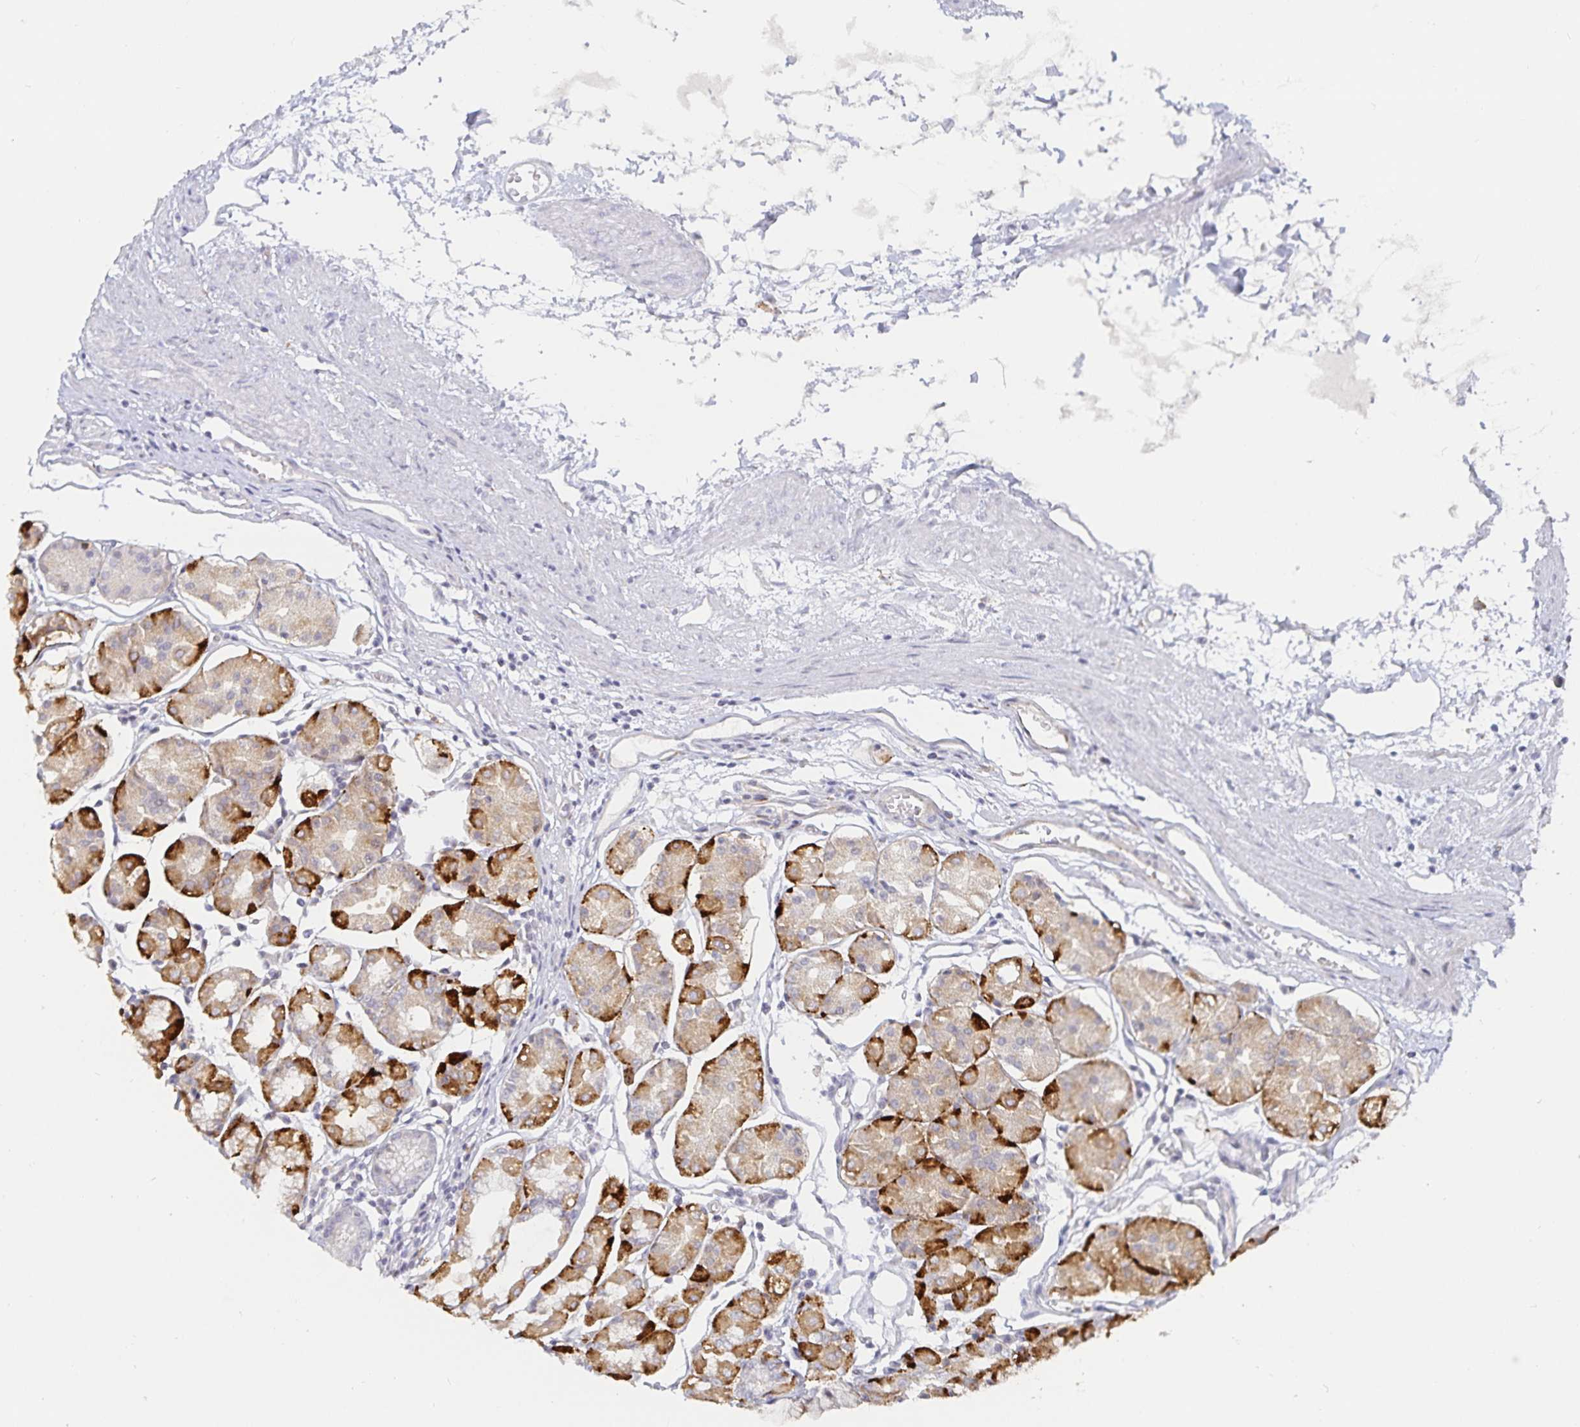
{"staining": {"intensity": "strong", "quantity": "25%-75%", "location": "cytoplasmic/membranous"}, "tissue": "stomach", "cell_type": "Glandular cells", "image_type": "normal", "snomed": [{"axis": "morphology", "description": "Normal tissue, NOS"}, {"axis": "topography", "description": "Stomach"}], "caption": "Glandular cells demonstrate high levels of strong cytoplasmic/membranous positivity in approximately 25%-75% of cells in unremarkable stomach. Nuclei are stained in blue.", "gene": "S100G", "patient": {"sex": "male", "age": 55}}